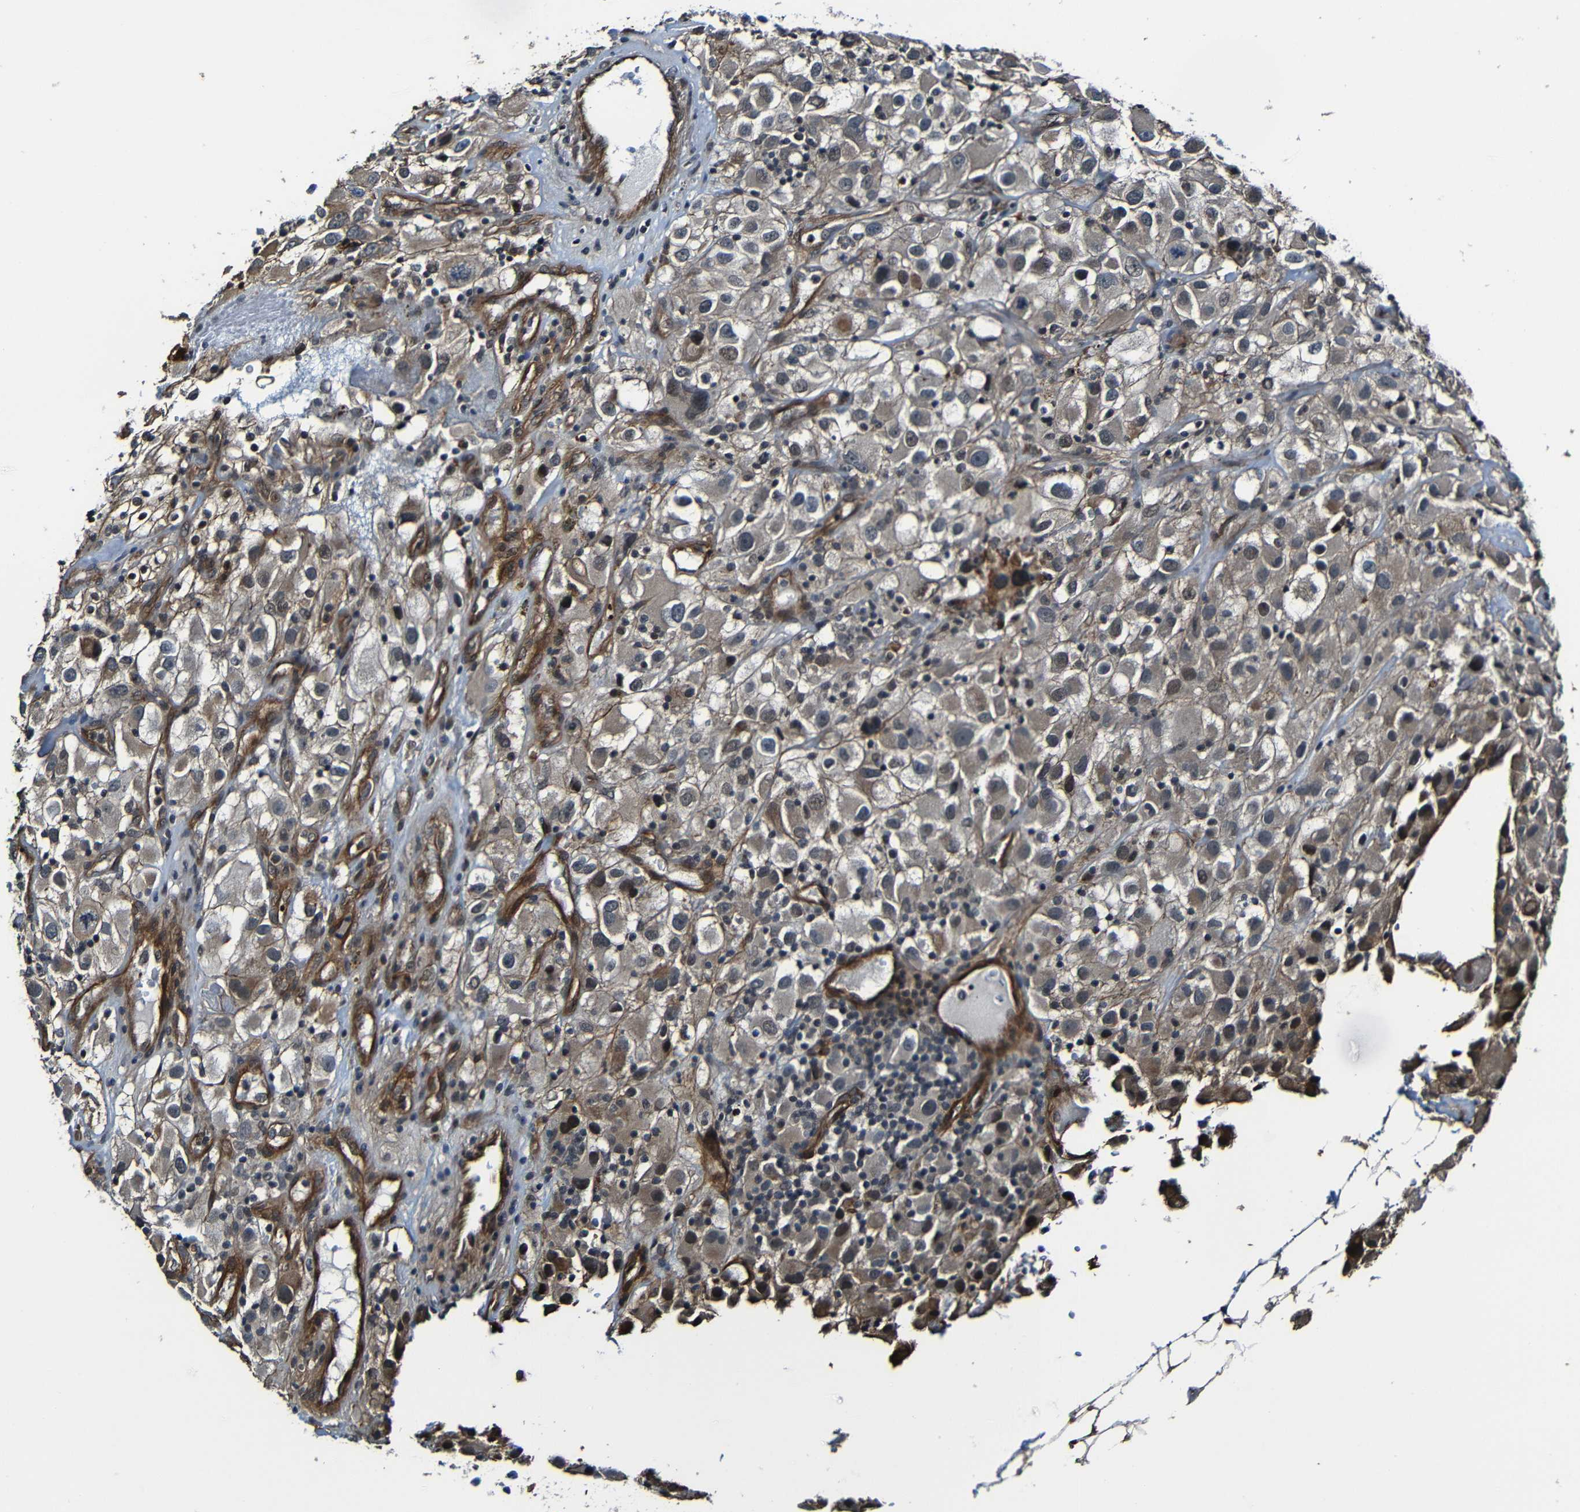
{"staining": {"intensity": "weak", "quantity": ">75%", "location": "cytoplasmic/membranous"}, "tissue": "renal cancer", "cell_type": "Tumor cells", "image_type": "cancer", "snomed": [{"axis": "morphology", "description": "Adenocarcinoma, NOS"}, {"axis": "topography", "description": "Kidney"}], "caption": "This micrograph reveals immunohistochemistry (IHC) staining of human renal cancer (adenocarcinoma), with low weak cytoplasmic/membranous expression in approximately >75% of tumor cells.", "gene": "LGR5", "patient": {"sex": "female", "age": 52}}